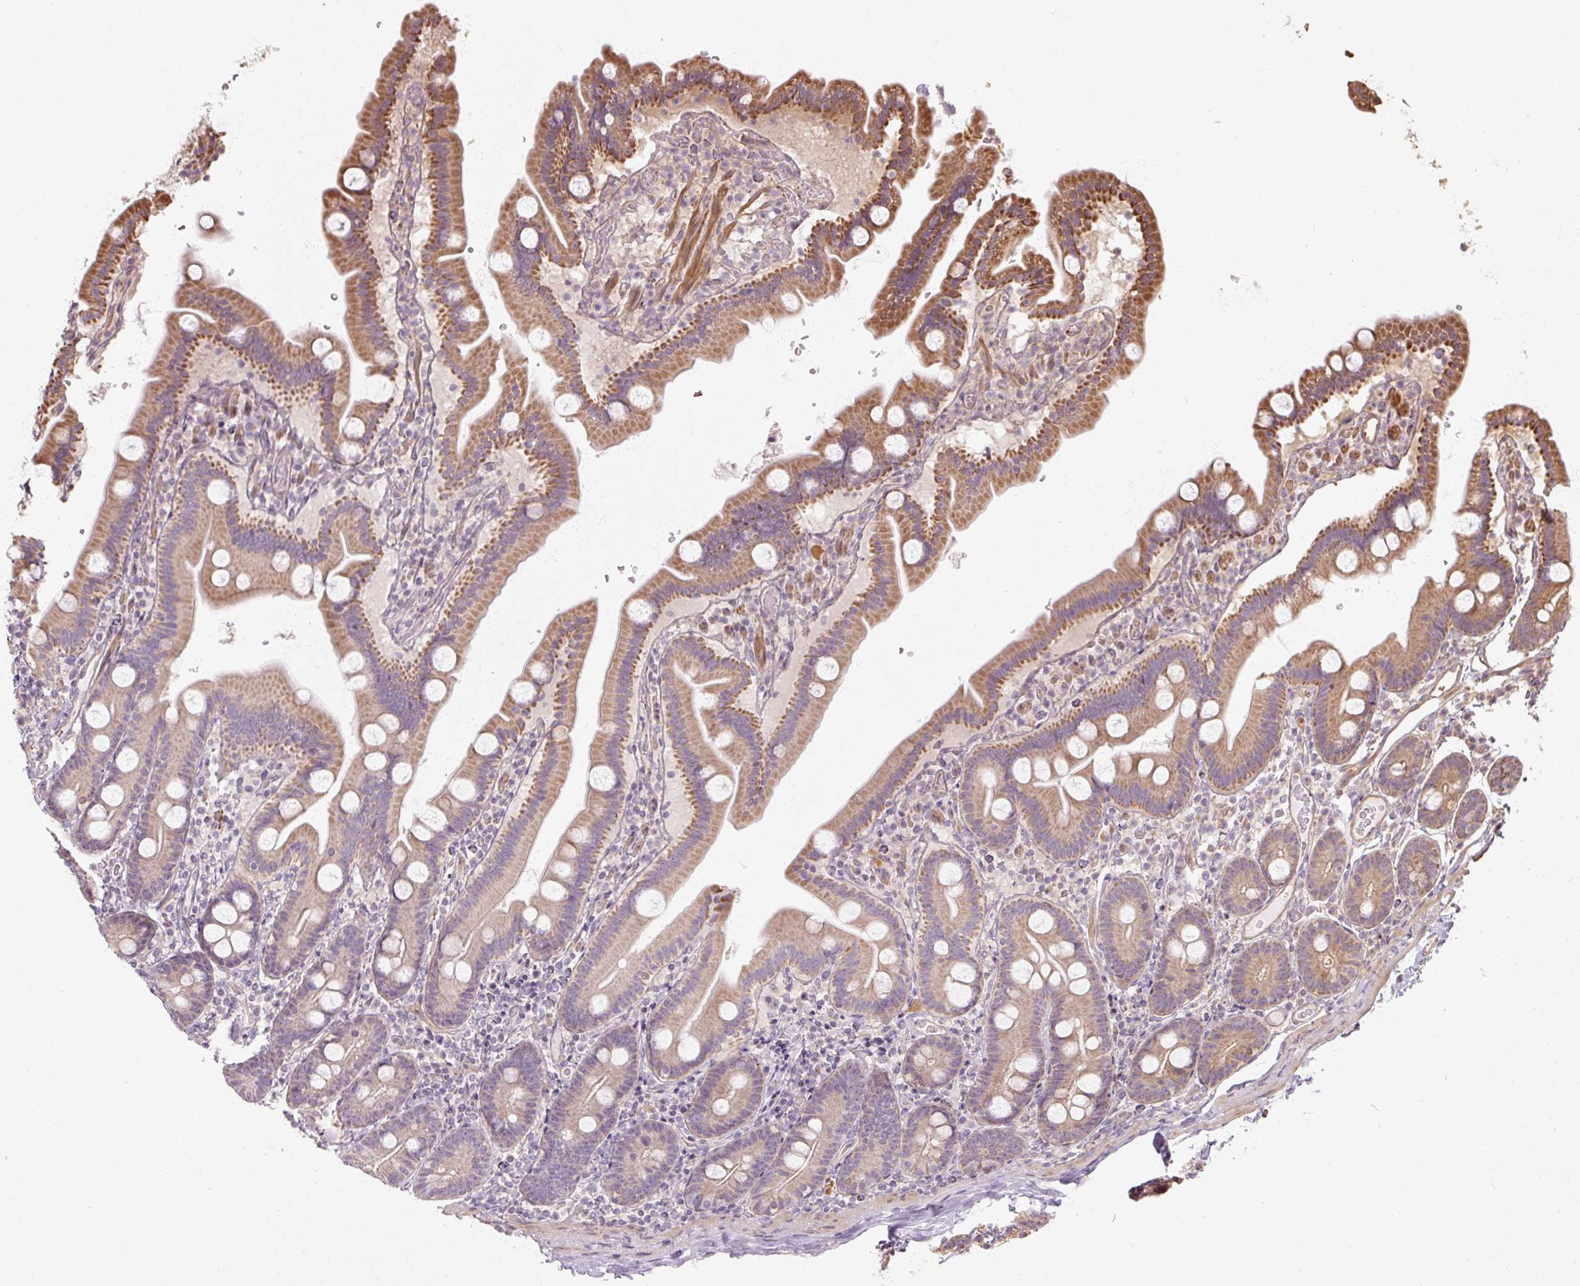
{"staining": {"intensity": "moderate", "quantity": "25%-75%", "location": "cytoplasmic/membranous"}, "tissue": "duodenum", "cell_type": "Glandular cells", "image_type": "normal", "snomed": [{"axis": "morphology", "description": "Normal tissue, NOS"}, {"axis": "topography", "description": "Duodenum"}], "caption": "Duodenum stained with immunohistochemistry shows moderate cytoplasmic/membranous positivity in approximately 25%-75% of glandular cells.", "gene": "RB1CC1", "patient": {"sex": "male", "age": 55}}